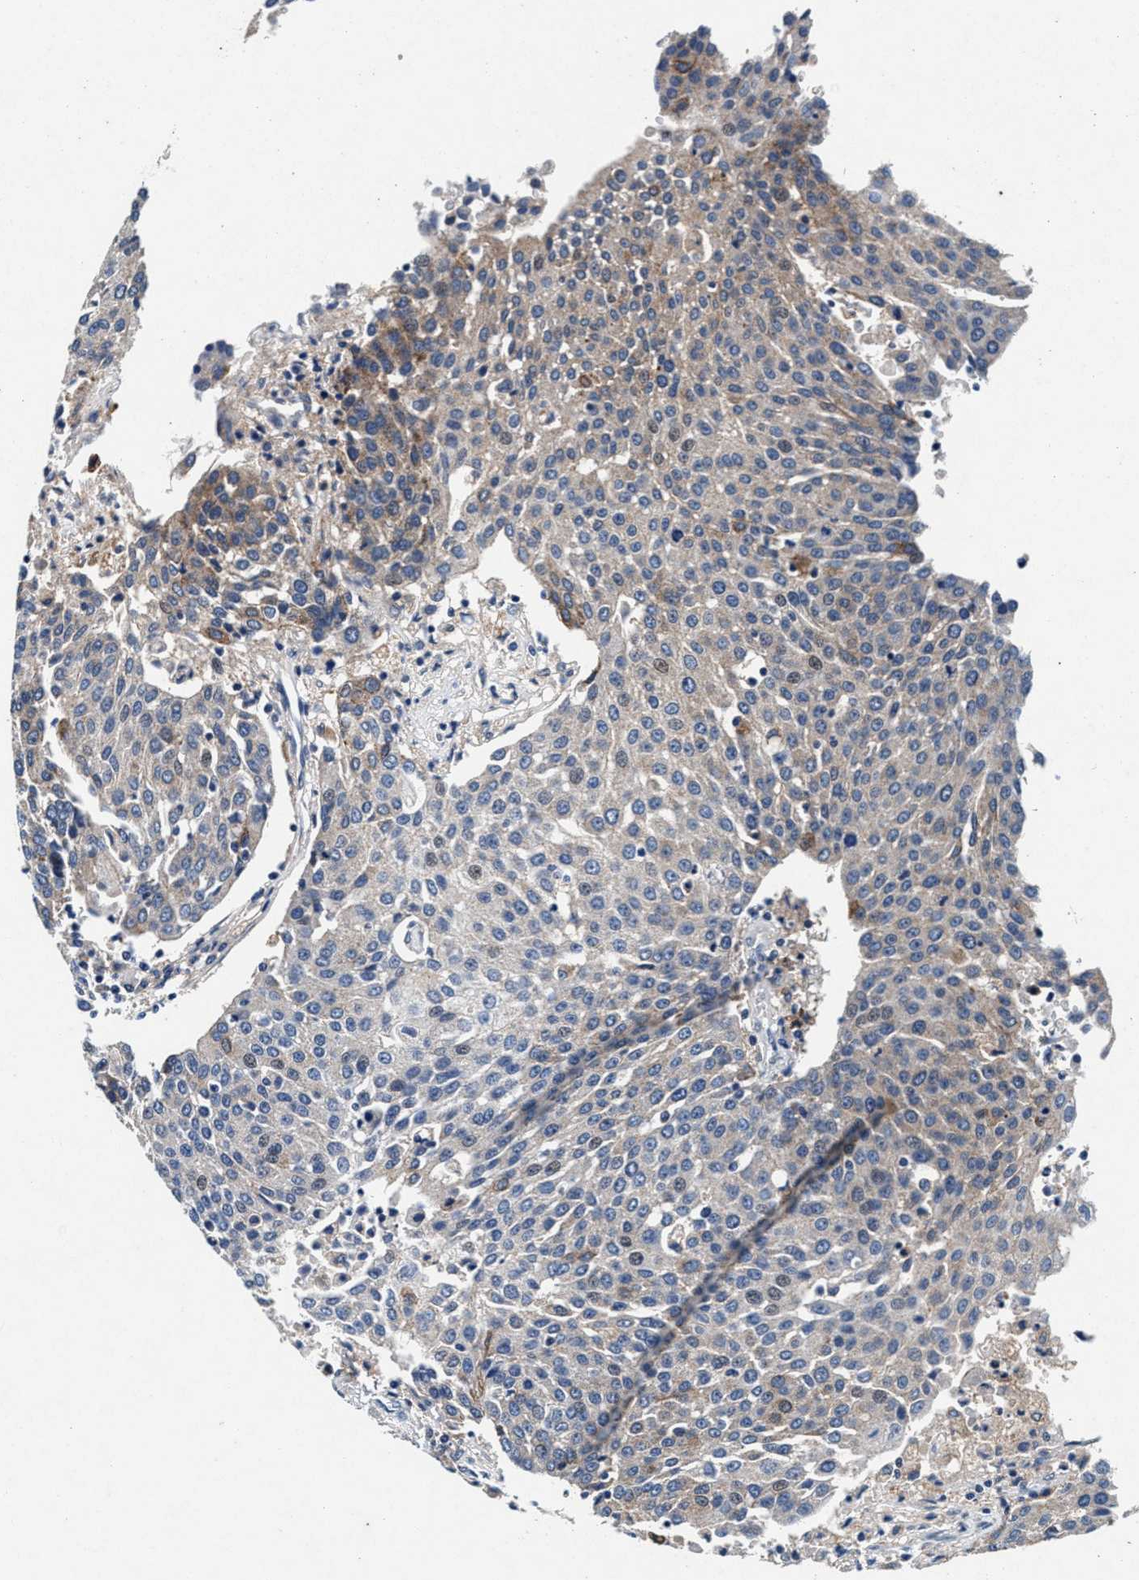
{"staining": {"intensity": "weak", "quantity": "25%-75%", "location": "cytoplasmic/membranous"}, "tissue": "urothelial cancer", "cell_type": "Tumor cells", "image_type": "cancer", "snomed": [{"axis": "morphology", "description": "Urothelial carcinoma, High grade"}, {"axis": "topography", "description": "Urinary bladder"}], "caption": "A micrograph showing weak cytoplasmic/membranous expression in approximately 25%-75% of tumor cells in urothelial cancer, as visualized by brown immunohistochemical staining.", "gene": "SLC8A1", "patient": {"sex": "female", "age": 85}}